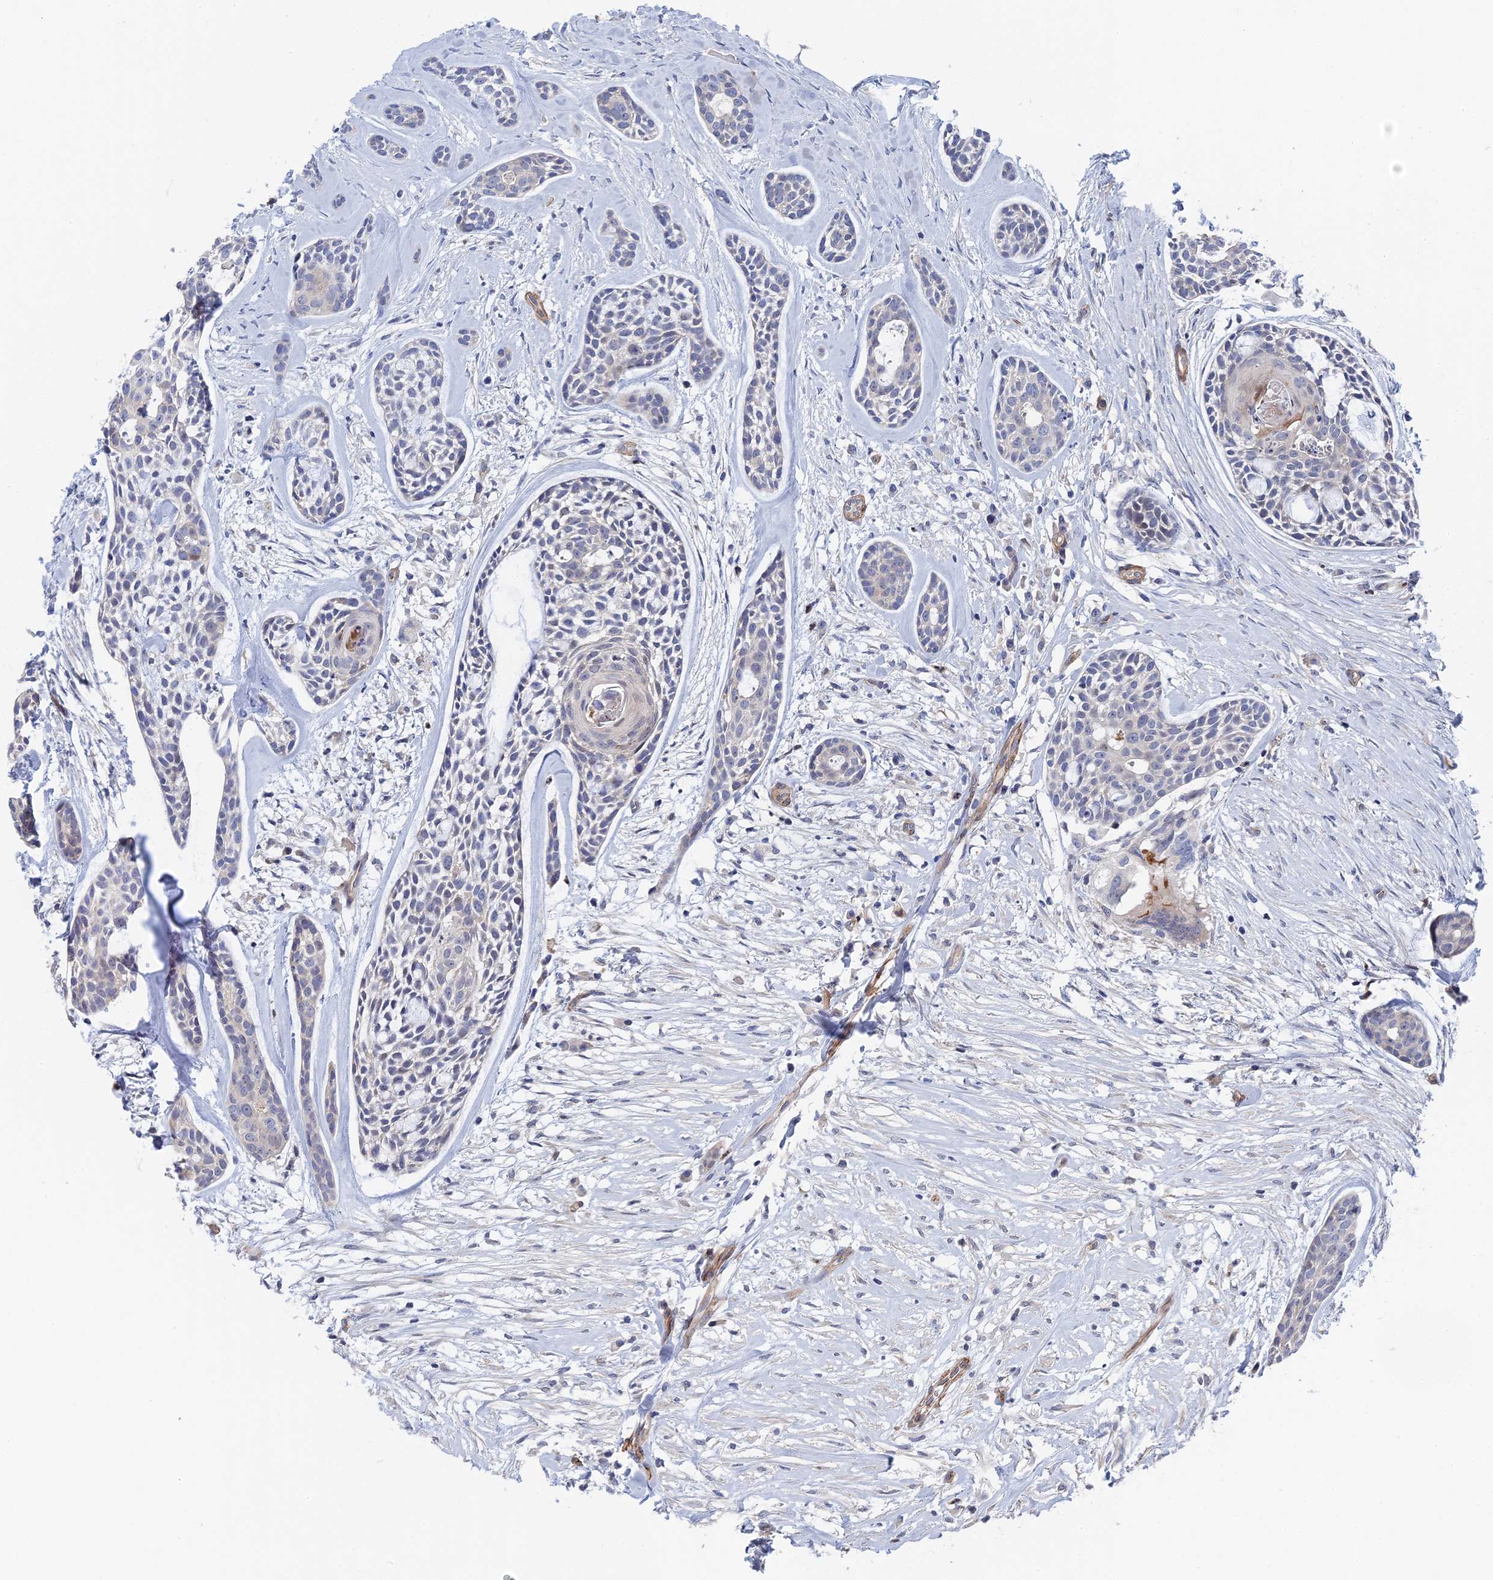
{"staining": {"intensity": "negative", "quantity": "none", "location": "none"}, "tissue": "head and neck cancer", "cell_type": "Tumor cells", "image_type": "cancer", "snomed": [{"axis": "morphology", "description": "Adenocarcinoma, NOS"}, {"axis": "topography", "description": "Subcutis"}, {"axis": "topography", "description": "Head-Neck"}], "caption": "Immunohistochemical staining of head and neck cancer exhibits no significant staining in tumor cells.", "gene": "MTHFSD", "patient": {"sex": "female", "age": 73}}